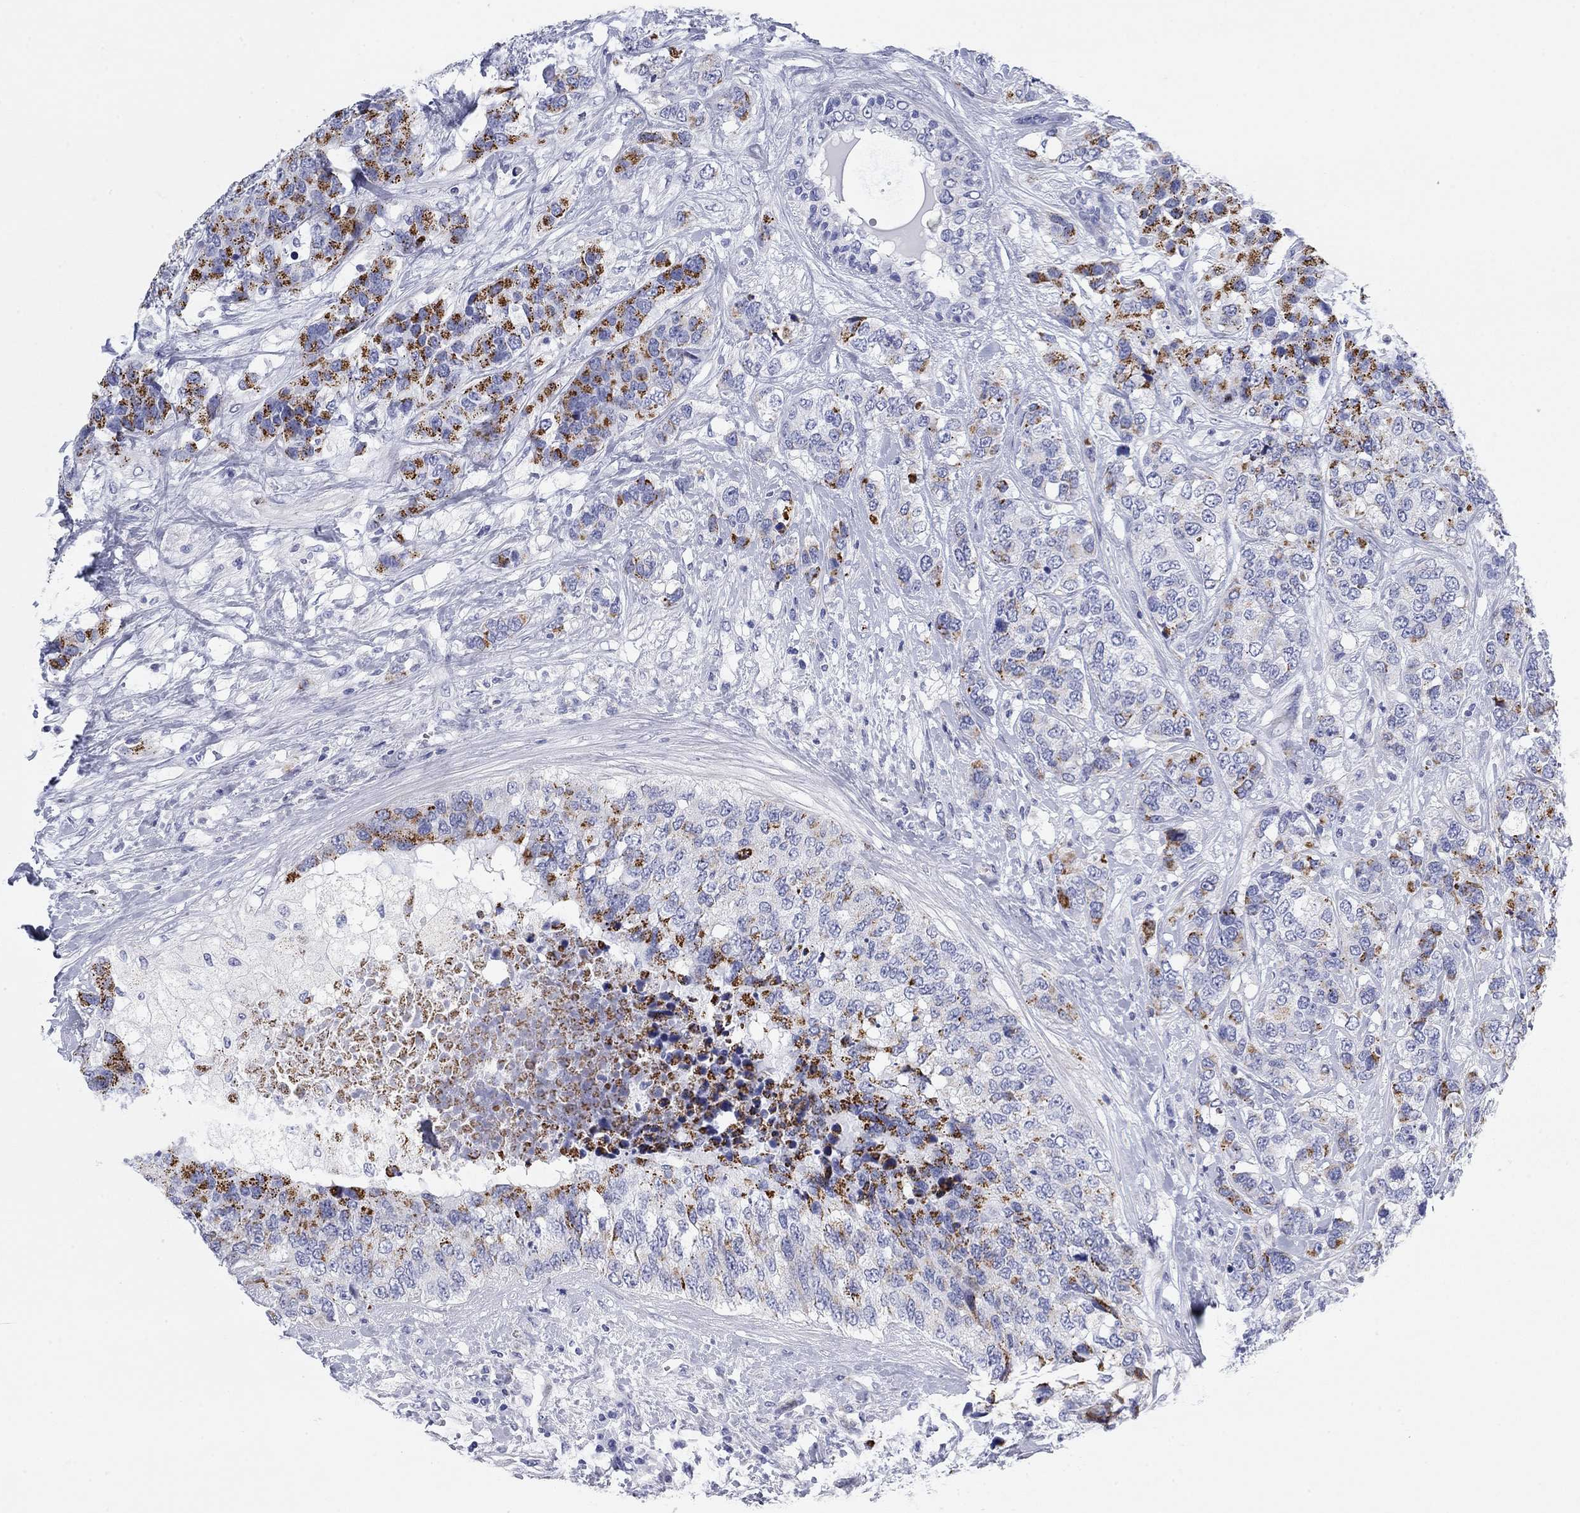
{"staining": {"intensity": "strong", "quantity": "25%-75%", "location": "cytoplasmic/membranous"}, "tissue": "breast cancer", "cell_type": "Tumor cells", "image_type": "cancer", "snomed": [{"axis": "morphology", "description": "Lobular carcinoma"}, {"axis": "topography", "description": "Breast"}], "caption": "Tumor cells demonstrate strong cytoplasmic/membranous staining in about 25%-75% of cells in breast cancer (lobular carcinoma).", "gene": "CHI3L2", "patient": {"sex": "female", "age": 59}}